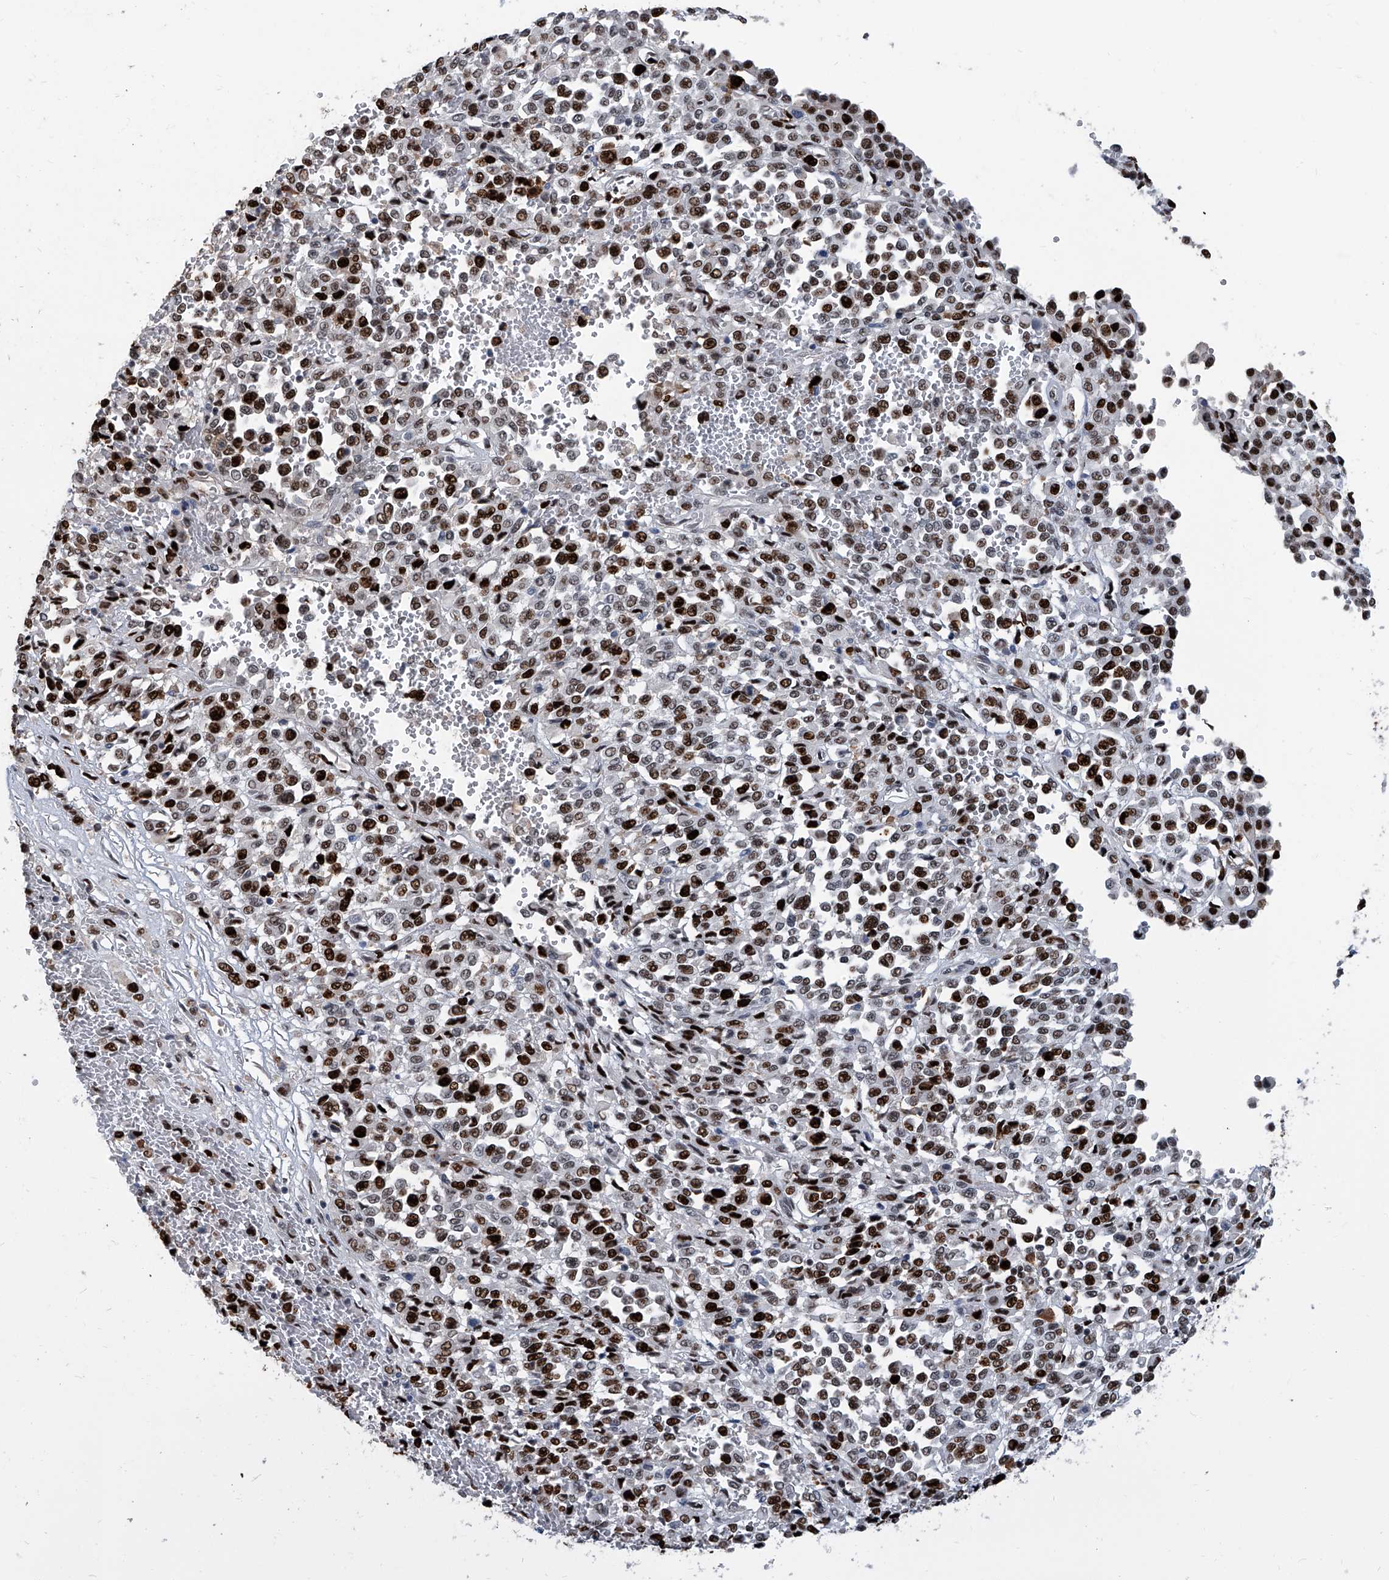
{"staining": {"intensity": "strong", "quantity": ">75%", "location": "nuclear"}, "tissue": "melanoma", "cell_type": "Tumor cells", "image_type": "cancer", "snomed": [{"axis": "morphology", "description": "Malignant melanoma, Metastatic site"}, {"axis": "topography", "description": "Pancreas"}], "caption": "Immunohistochemical staining of melanoma displays high levels of strong nuclear expression in approximately >75% of tumor cells.", "gene": "PCNA", "patient": {"sex": "female", "age": 30}}